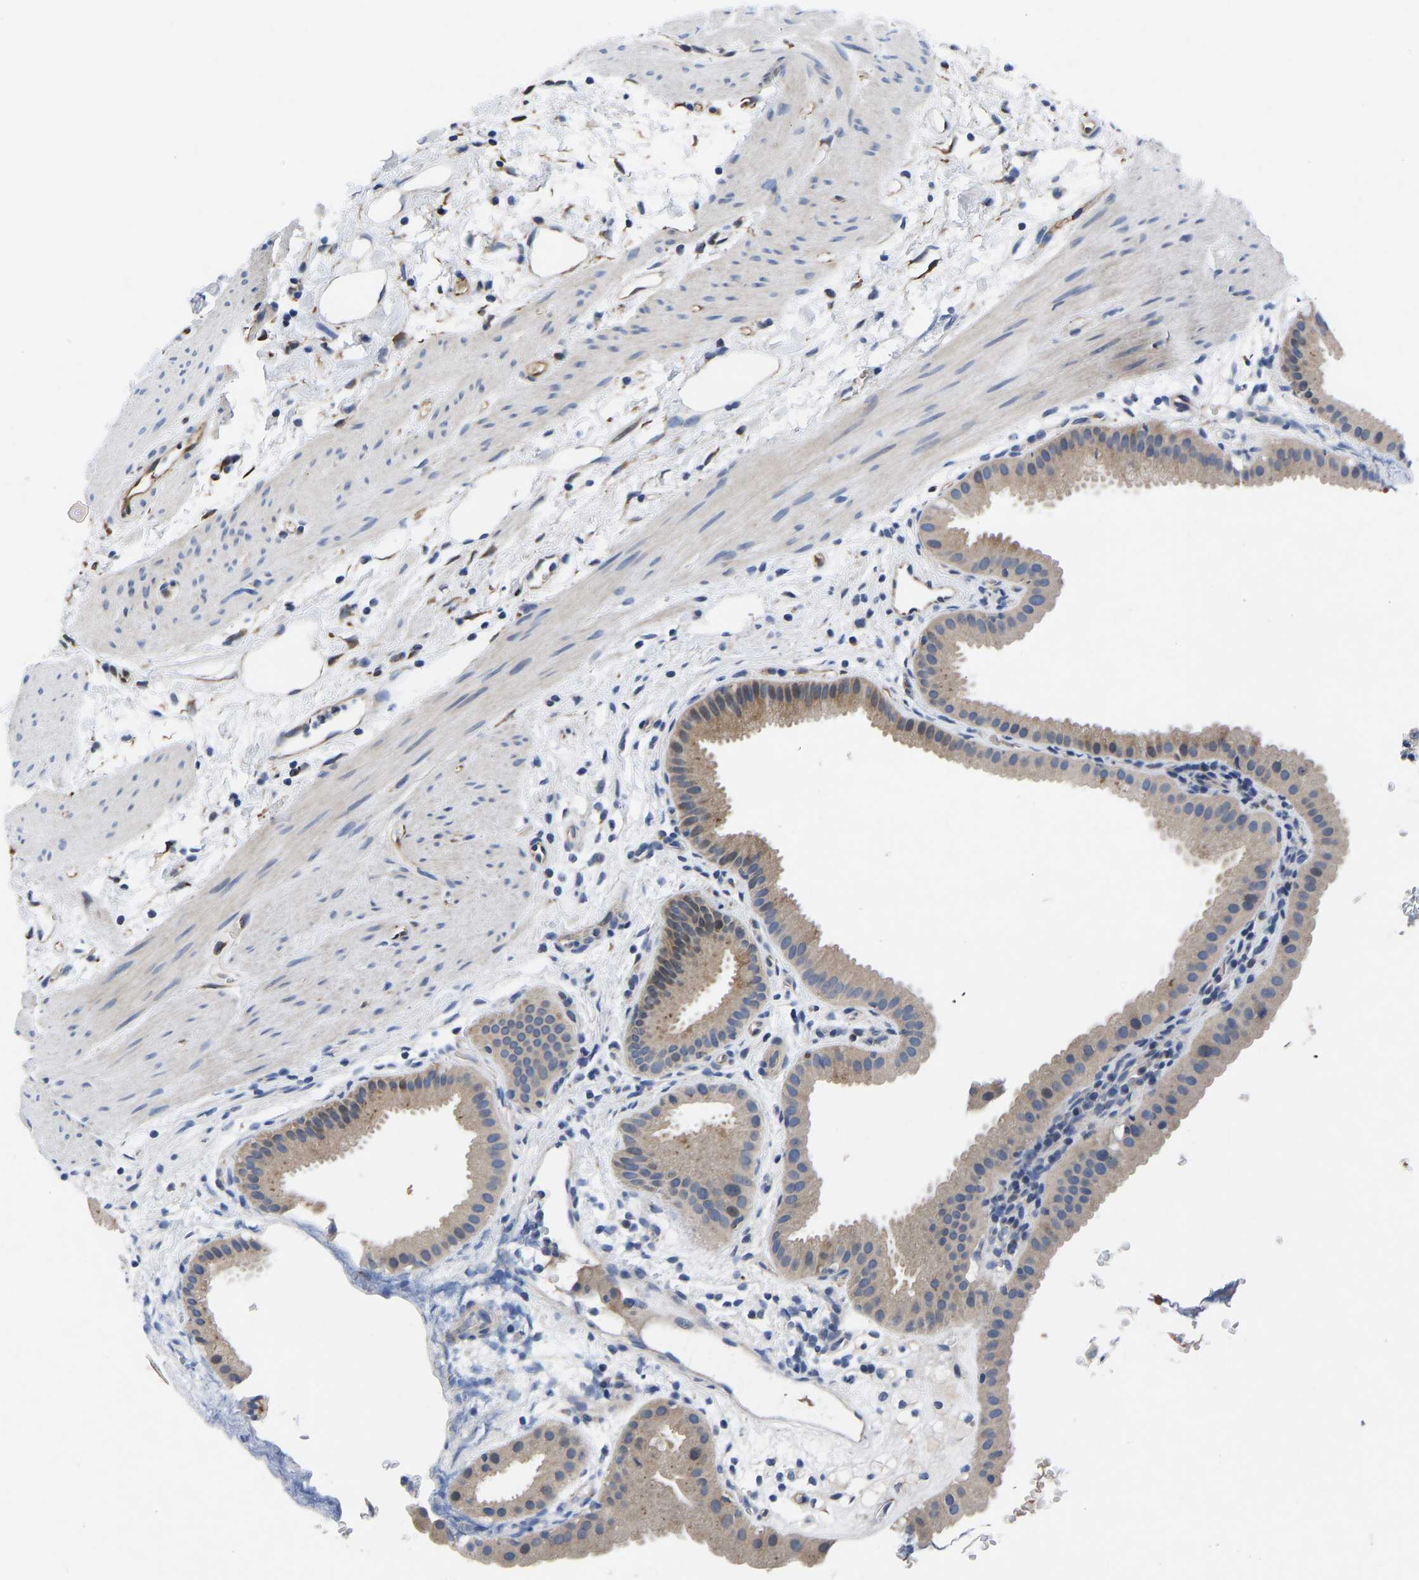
{"staining": {"intensity": "weak", "quantity": ">75%", "location": "cytoplasmic/membranous"}, "tissue": "gallbladder", "cell_type": "Glandular cells", "image_type": "normal", "snomed": [{"axis": "morphology", "description": "Normal tissue, NOS"}, {"axis": "topography", "description": "Gallbladder"}], "caption": "Immunohistochemical staining of unremarkable human gallbladder shows low levels of weak cytoplasmic/membranous positivity in approximately >75% of glandular cells. (Stains: DAB in brown, nuclei in blue, Microscopy: brightfield microscopy at high magnification).", "gene": "FRRS1", "patient": {"sex": "female", "age": 64}}